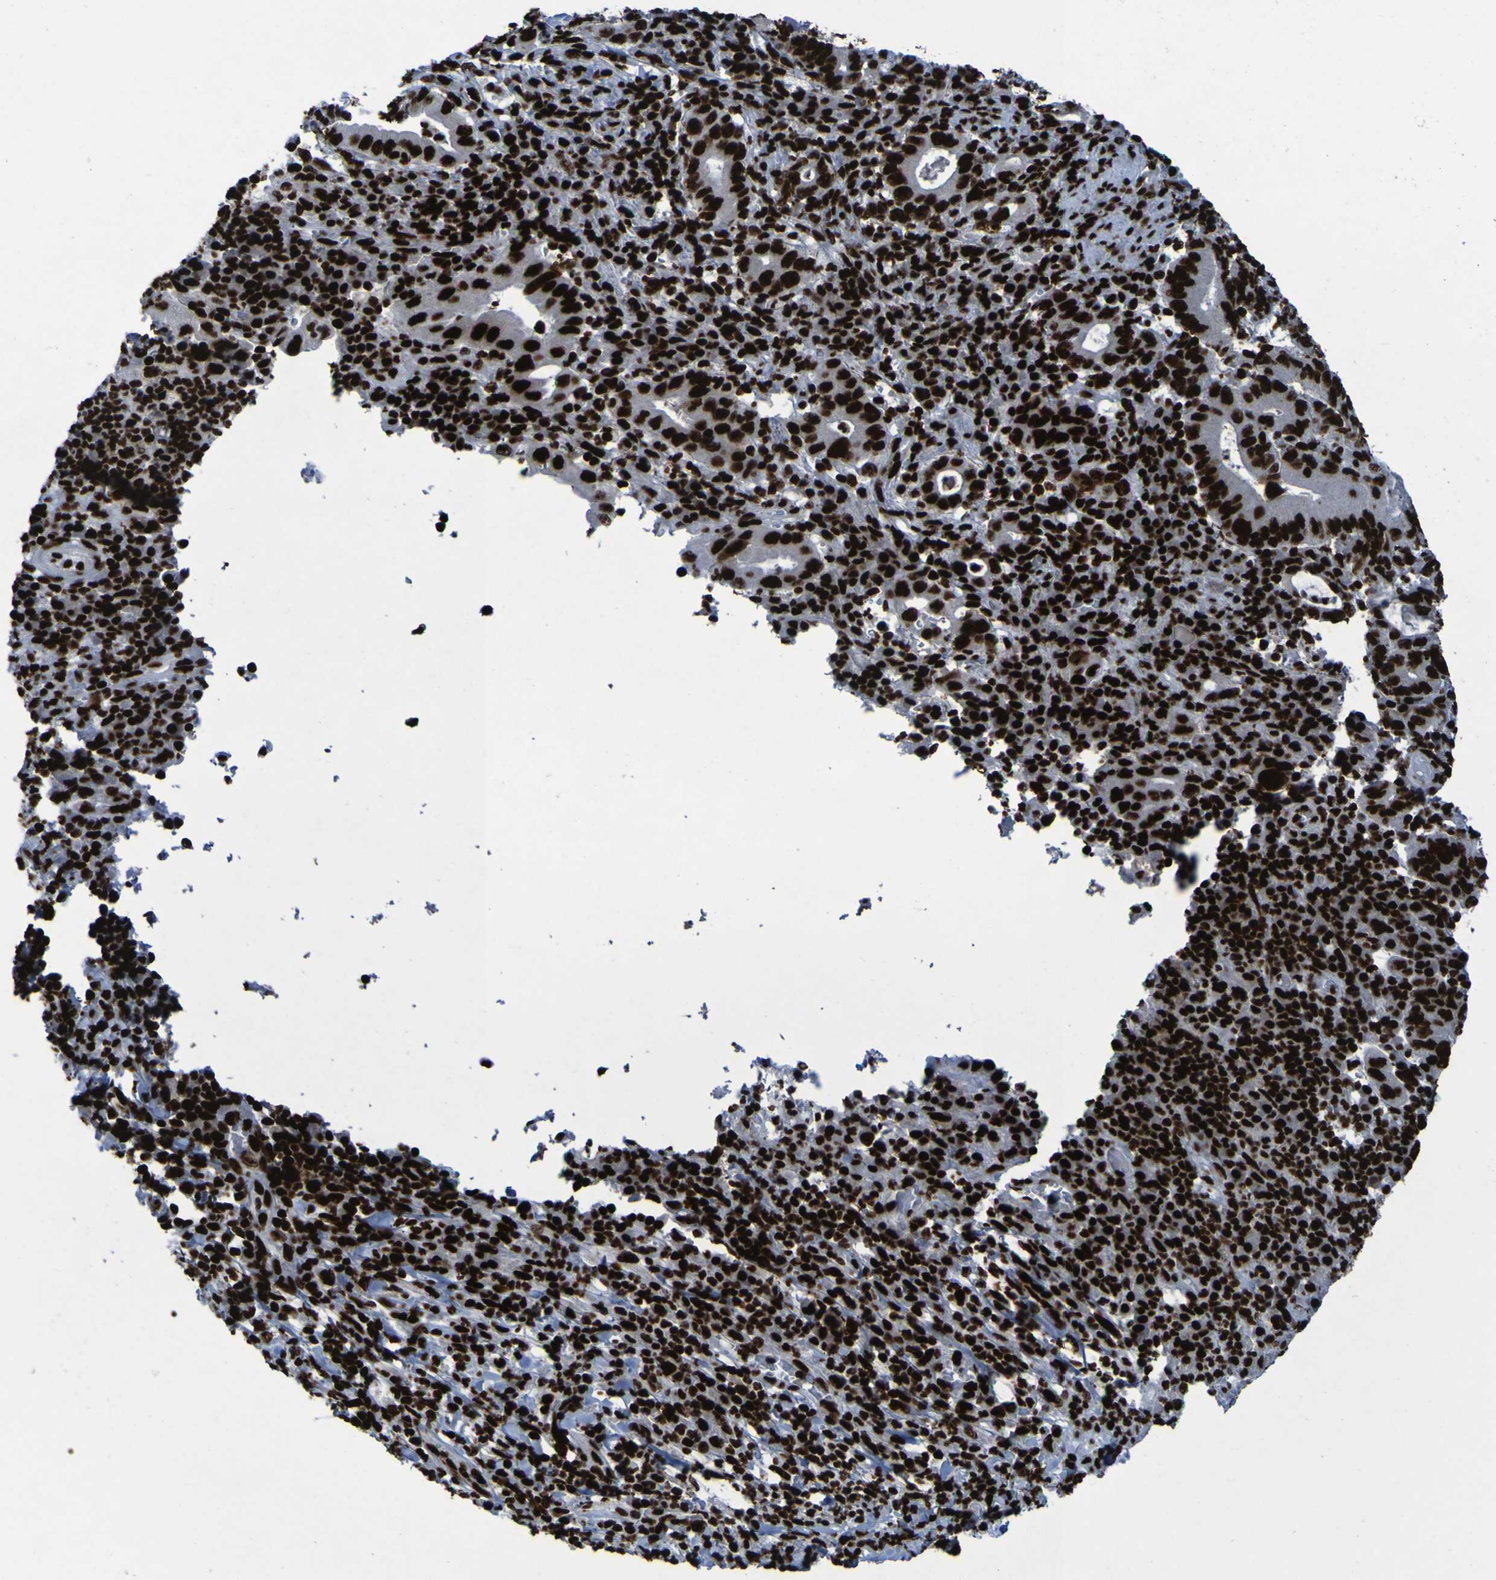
{"staining": {"intensity": "strong", "quantity": ">75%", "location": "nuclear"}, "tissue": "stomach cancer", "cell_type": "Tumor cells", "image_type": "cancer", "snomed": [{"axis": "morphology", "description": "Normal tissue, NOS"}, {"axis": "morphology", "description": "Adenocarcinoma, NOS"}, {"axis": "topography", "description": "Esophagus"}, {"axis": "topography", "description": "Stomach, upper"}, {"axis": "topography", "description": "Peripheral nerve tissue"}], "caption": "Human stomach cancer stained with a protein marker shows strong staining in tumor cells.", "gene": "NPM1", "patient": {"sex": "male", "age": 62}}